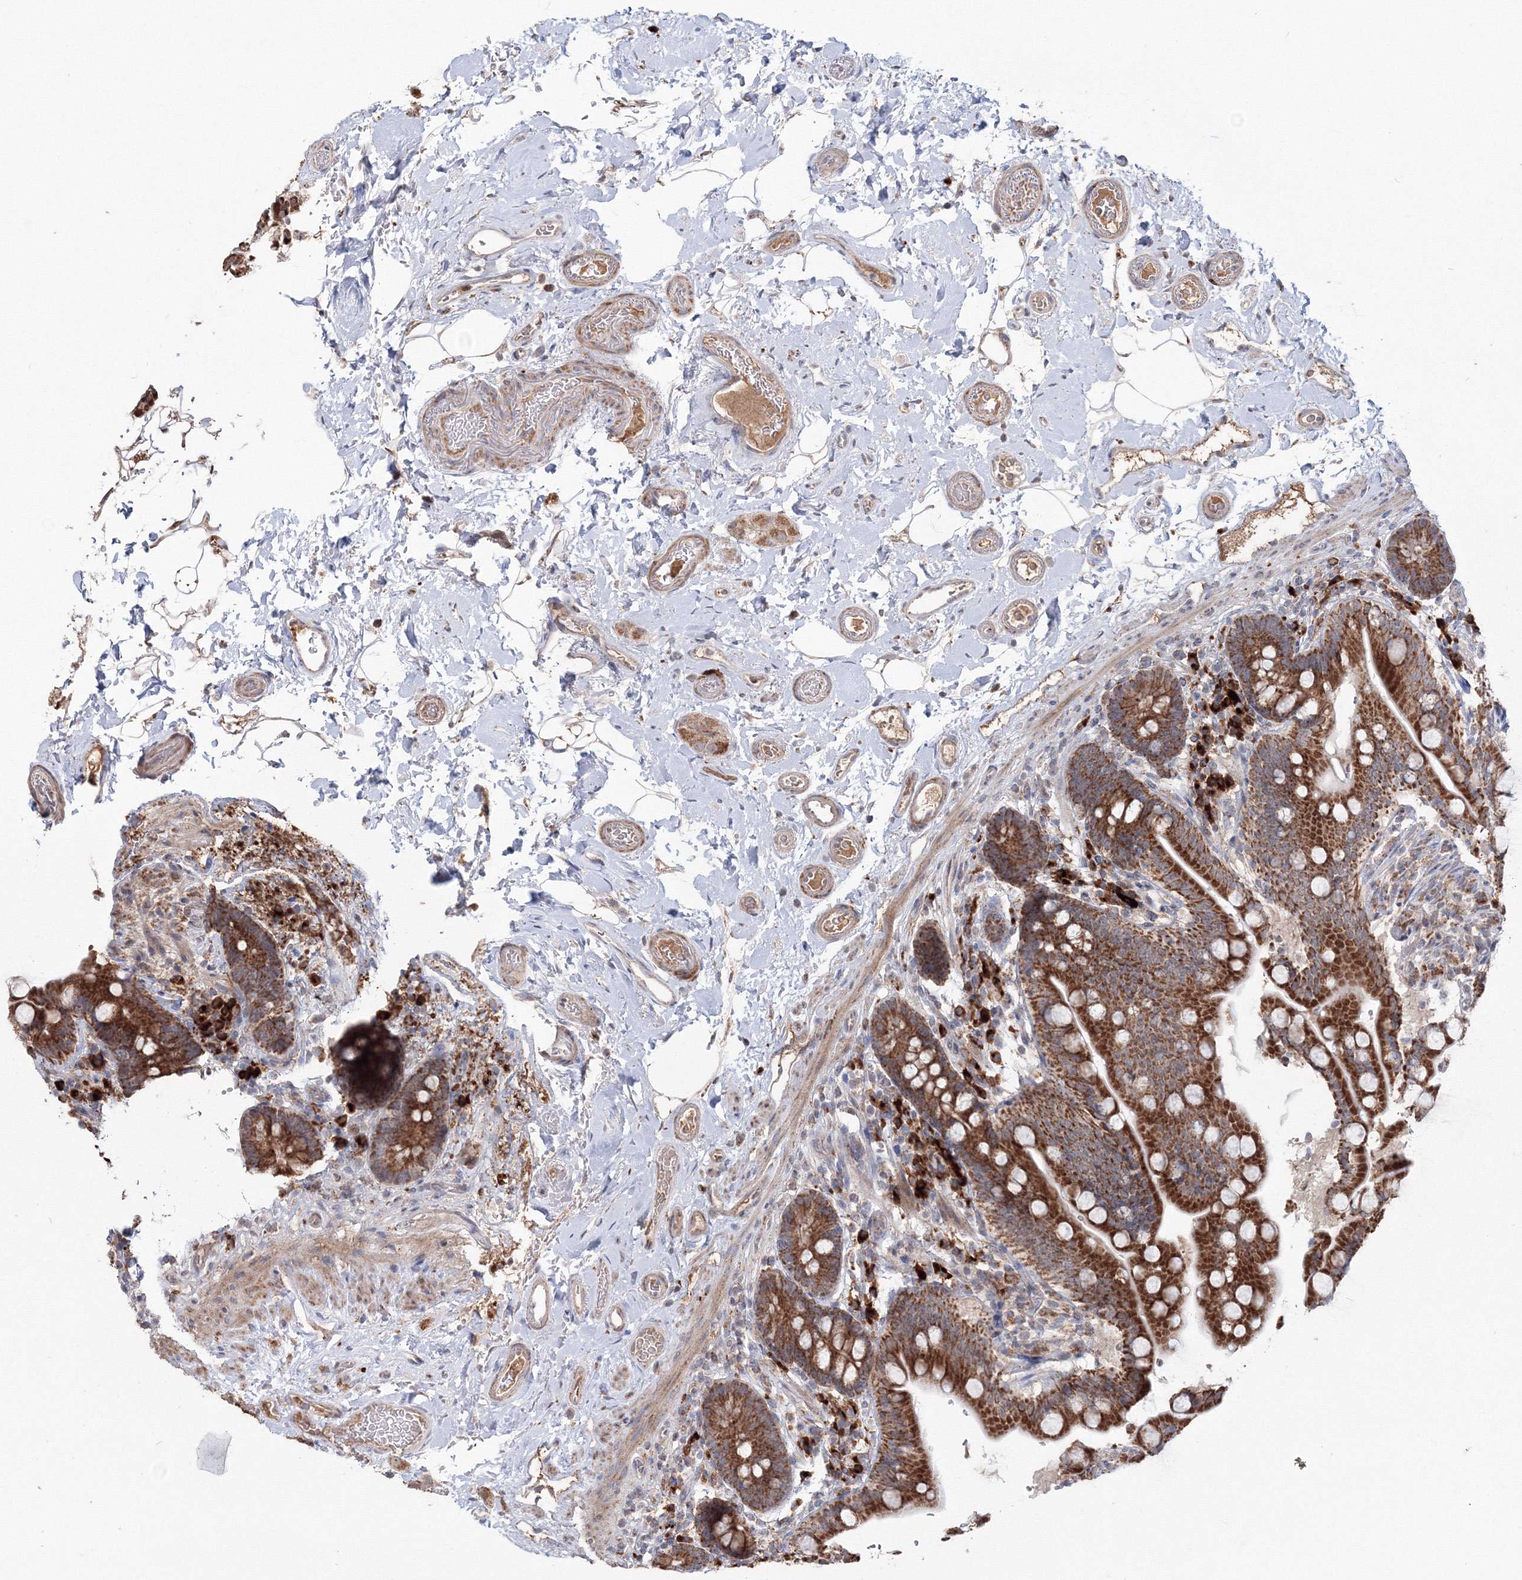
{"staining": {"intensity": "weak", "quantity": ">75%", "location": "cytoplasmic/membranous"}, "tissue": "colon", "cell_type": "Endothelial cells", "image_type": "normal", "snomed": [{"axis": "morphology", "description": "Normal tissue, NOS"}, {"axis": "topography", "description": "Smooth muscle"}, {"axis": "topography", "description": "Colon"}], "caption": "Protein staining of normal colon displays weak cytoplasmic/membranous expression in about >75% of endothelial cells.", "gene": "PEX13", "patient": {"sex": "male", "age": 73}}